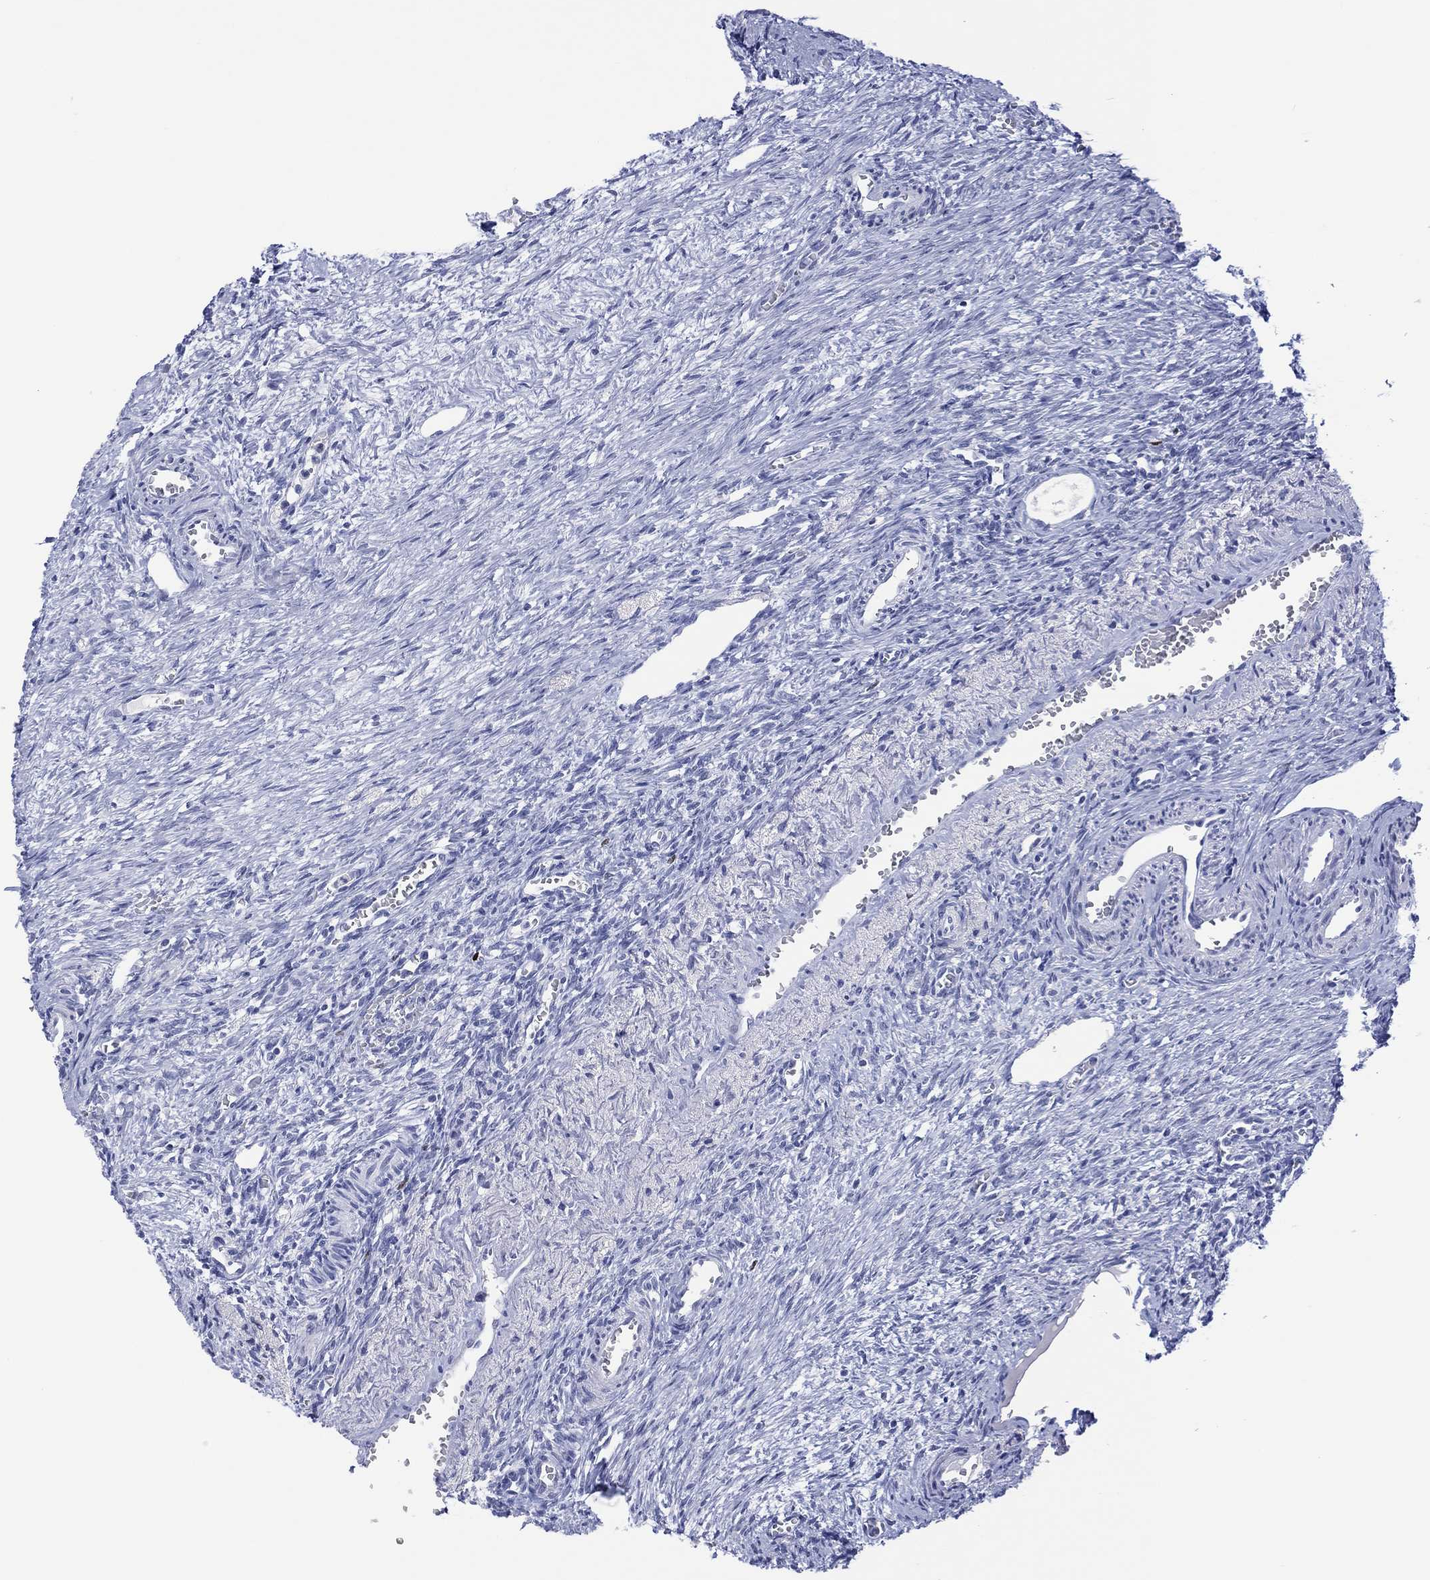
{"staining": {"intensity": "negative", "quantity": "none", "location": "none"}, "tissue": "ovary", "cell_type": "Follicle cells", "image_type": "normal", "snomed": [{"axis": "morphology", "description": "Normal tissue, NOS"}, {"axis": "topography", "description": "Ovary"}], "caption": "IHC image of normal human ovary stained for a protein (brown), which displays no expression in follicle cells.", "gene": "UTF1", "patient": {"sex": "female", "age": 39}}